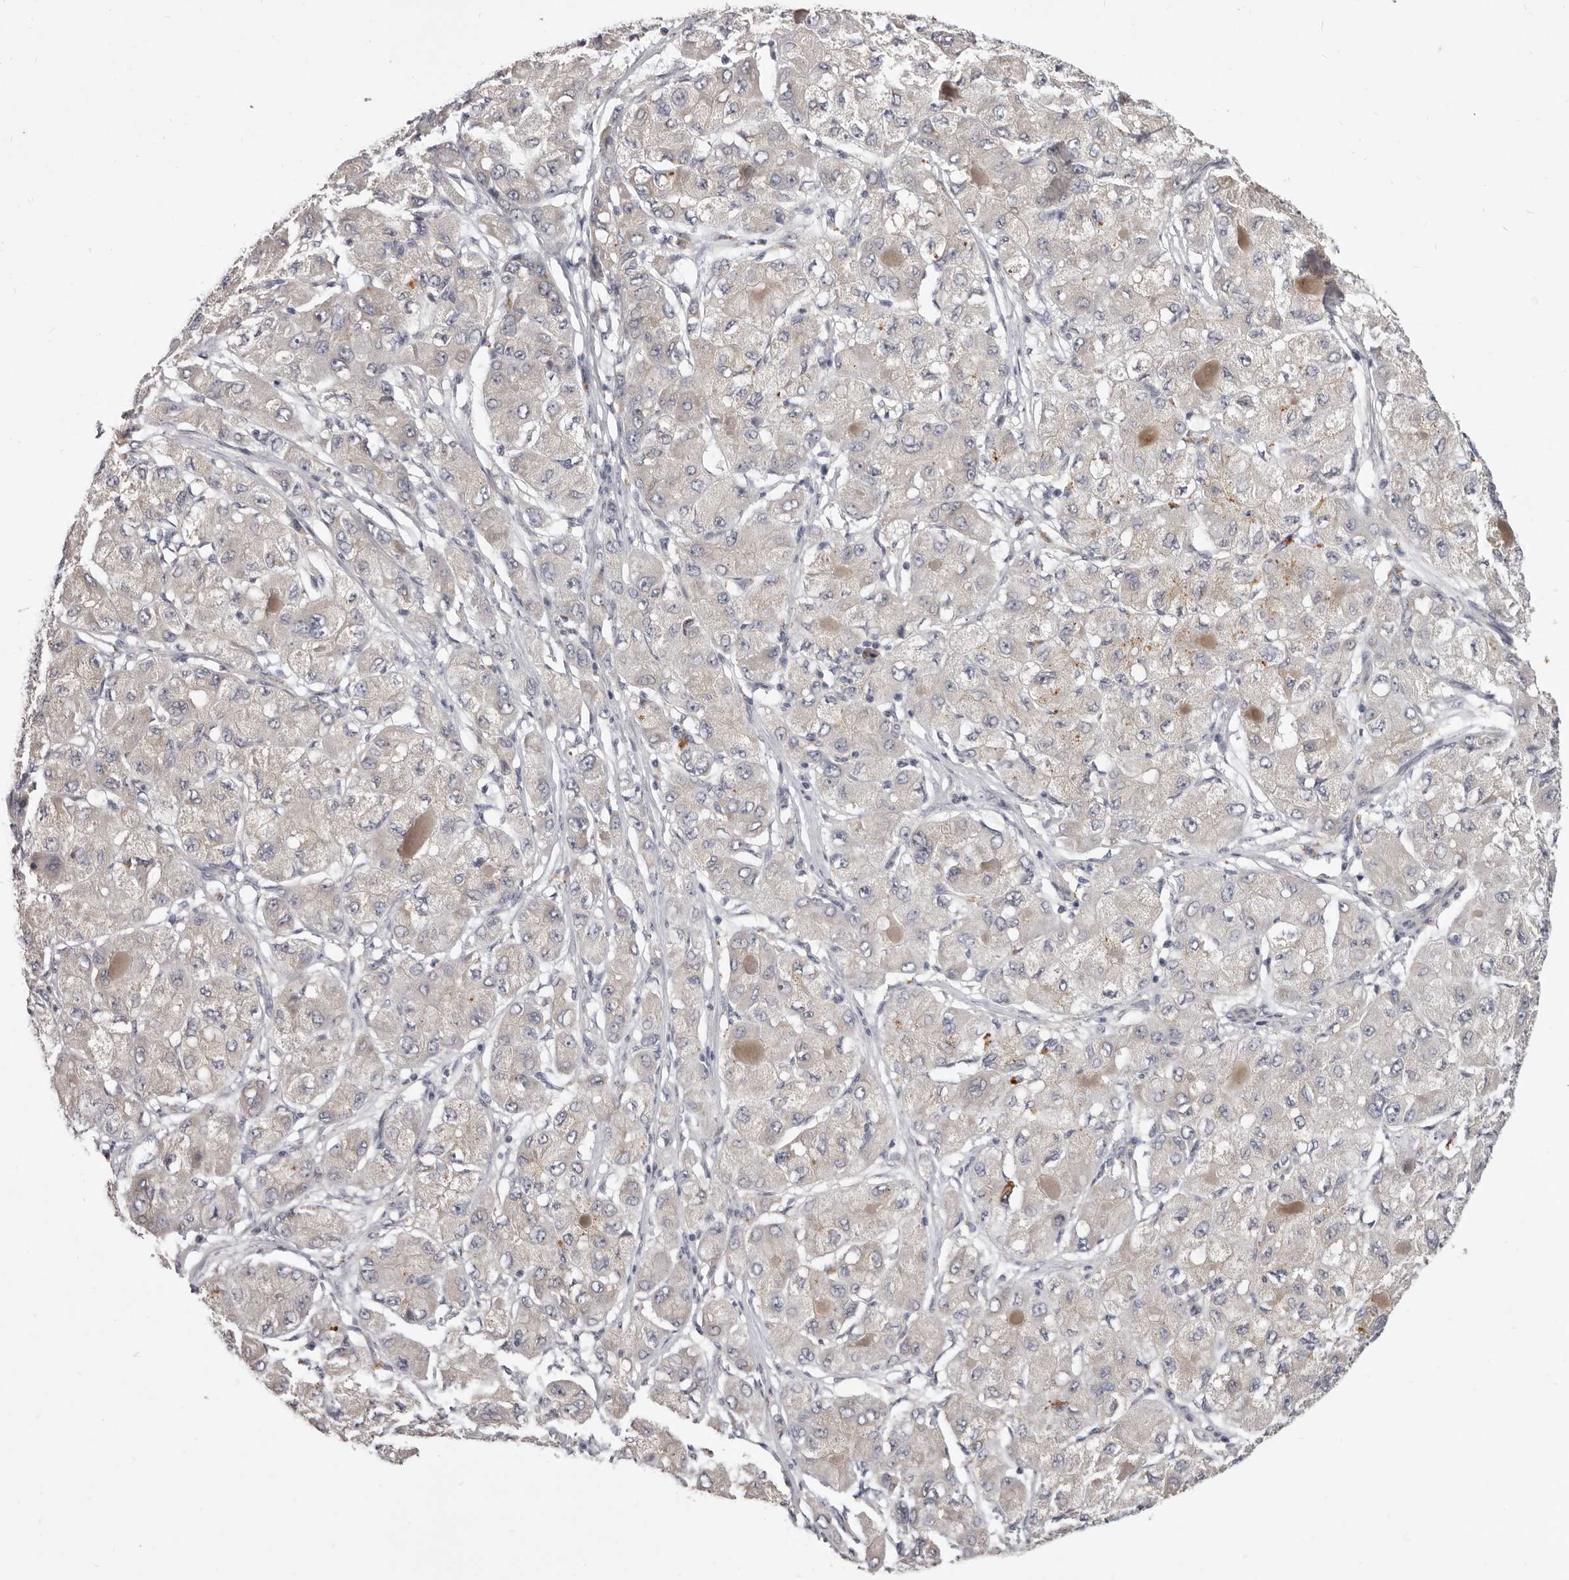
{"staining": {"intensity": "negative", "quantity": "none", "location": "none"}, "tissue": "liver cancer", "cell_type": "Tumor cells", "image_type": "cancer", "snomed": [{"axis": "morphology", "description": "Carcinoma, Hepatocellular, NOS"}, {"axis": "topography", "description": "Liver"}], "caption": "Tumor cells are negative for brown protein staining in liver hepatocellular carcinoma. (DAB (3,3'-diaminobenzidine) immunohistochemistry with hematoxylin counter stain).", "gene": "GARNL3", "patient": {"sex": "male", "age": 80}}